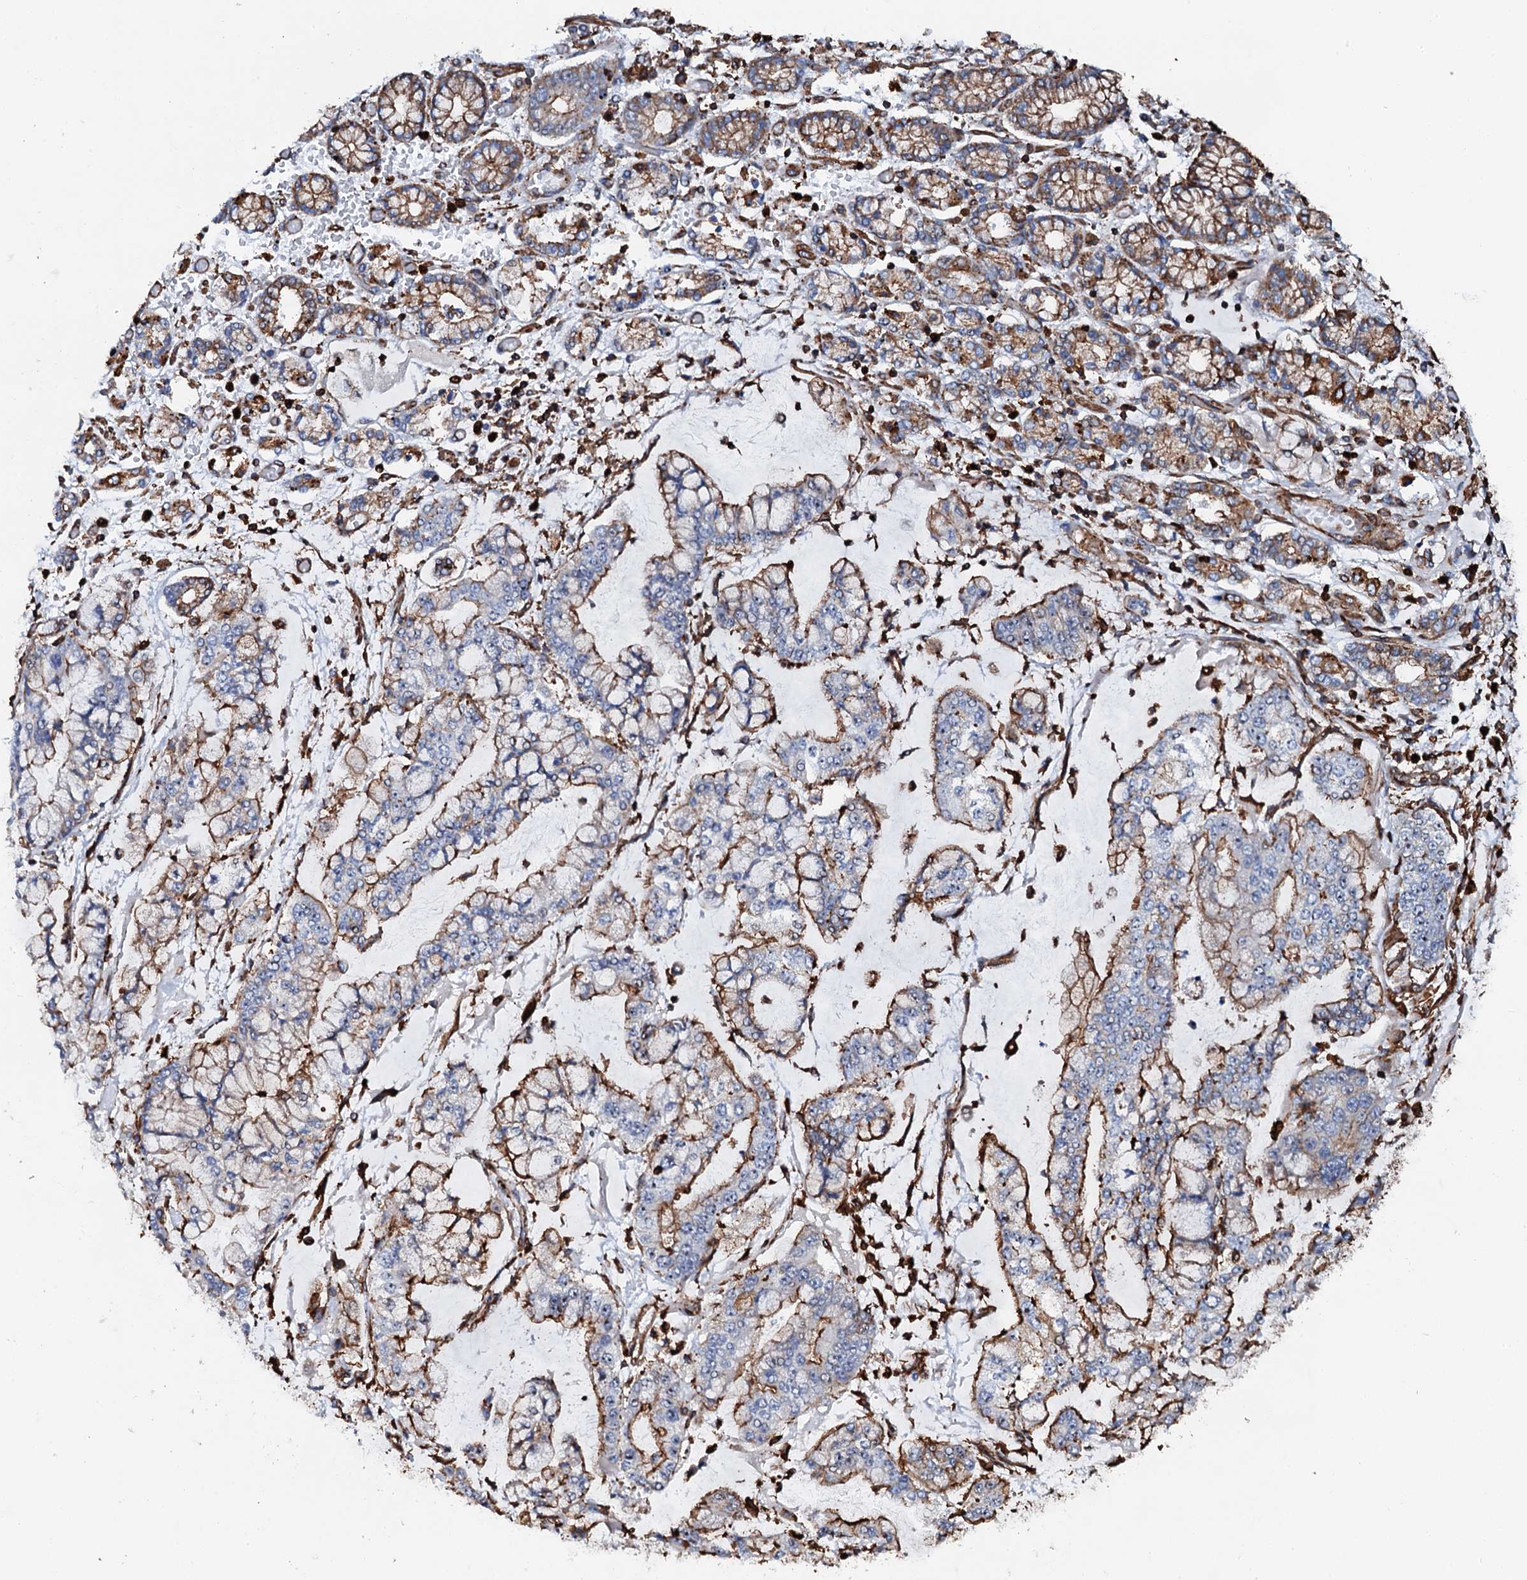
{"staining": {"intensity": "moderate", "quantity": "<25%", "location": "cytoplasmic/membranous"}, "tissue": "stomach cancer", "cell_type": "Tumor cells", "image_type": "cancer", "snomed": [{"axis": "morphology", "description": "Normal tissue, NOS"}, {"axis": "morphology", "description": "Adenocarcinoma, NOS"}, {"axis": "topography", "description": "Stomach, upper"}, {"axis": "topography", "description": "Stomach"}], "caption": "This micrograph displays immunohistochemistry staining of human stomach adenocarcinoma, with low moderate cytoplasmic/membranous staining in about <25% of tumor cells.", "gene": "INTS10", "patient": {"sex": "male", "age": 76}}